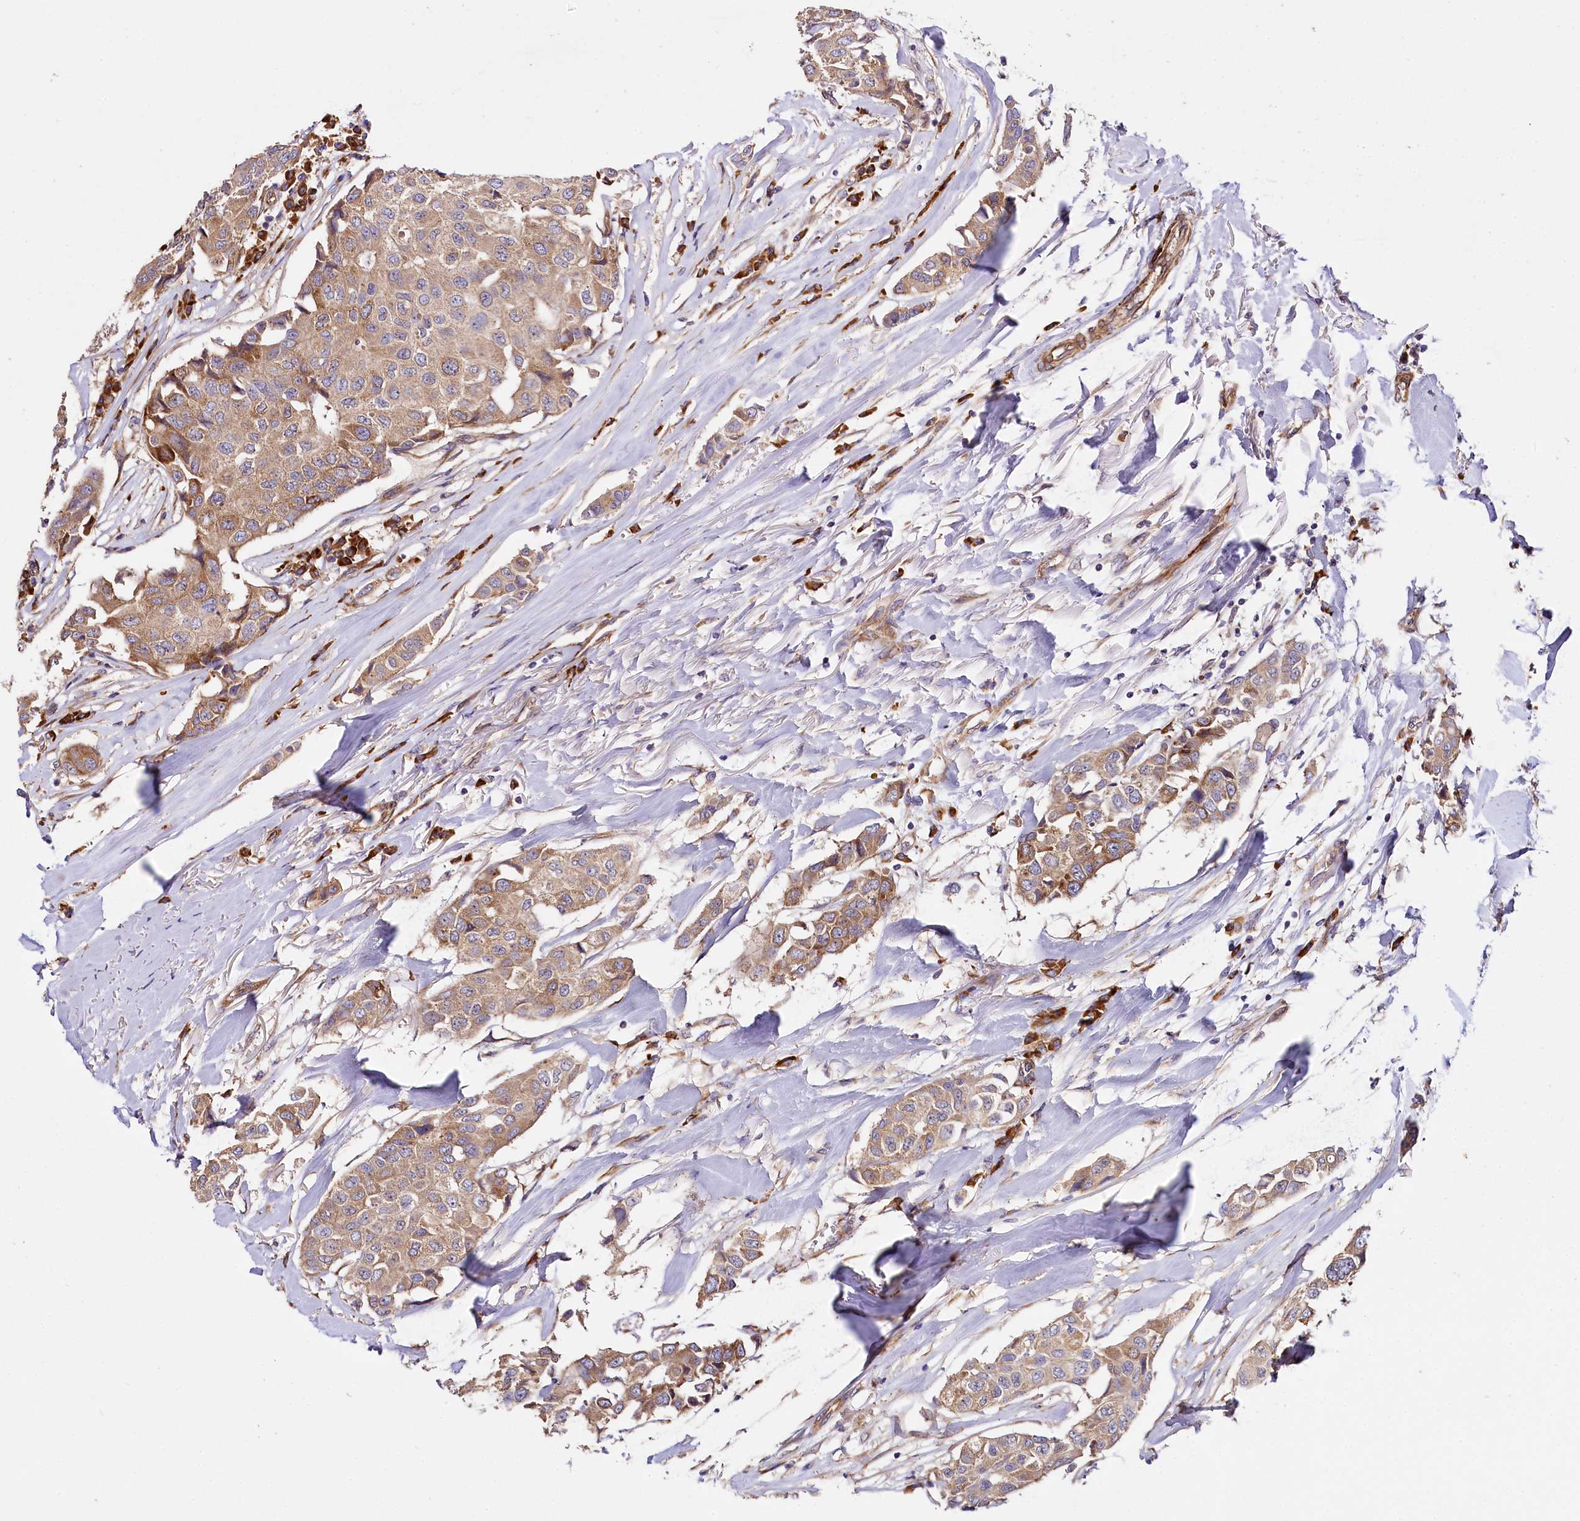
{"staining": {"intensity": "moderate", "quantity": ">75%", "location": "cytoplasmic/membranous"}, "tissue": "breast cancer", "cell_type": "Tumor cells", "image_type": "cancer", "snomed": [{"axis": "morphology", "description": "Duct carcinoma"}, {"axis": "topography", "description": "Breast"}], "caption": "Immunohistochemistry (DAB) staining of human breast infiltrating ductal carcinoma shows moderate cytoplasmic/membranous protein staining in about >75% of tumor cells.", "gene": "SPATS2", "patient": {"sex": "female", "age": 80}}